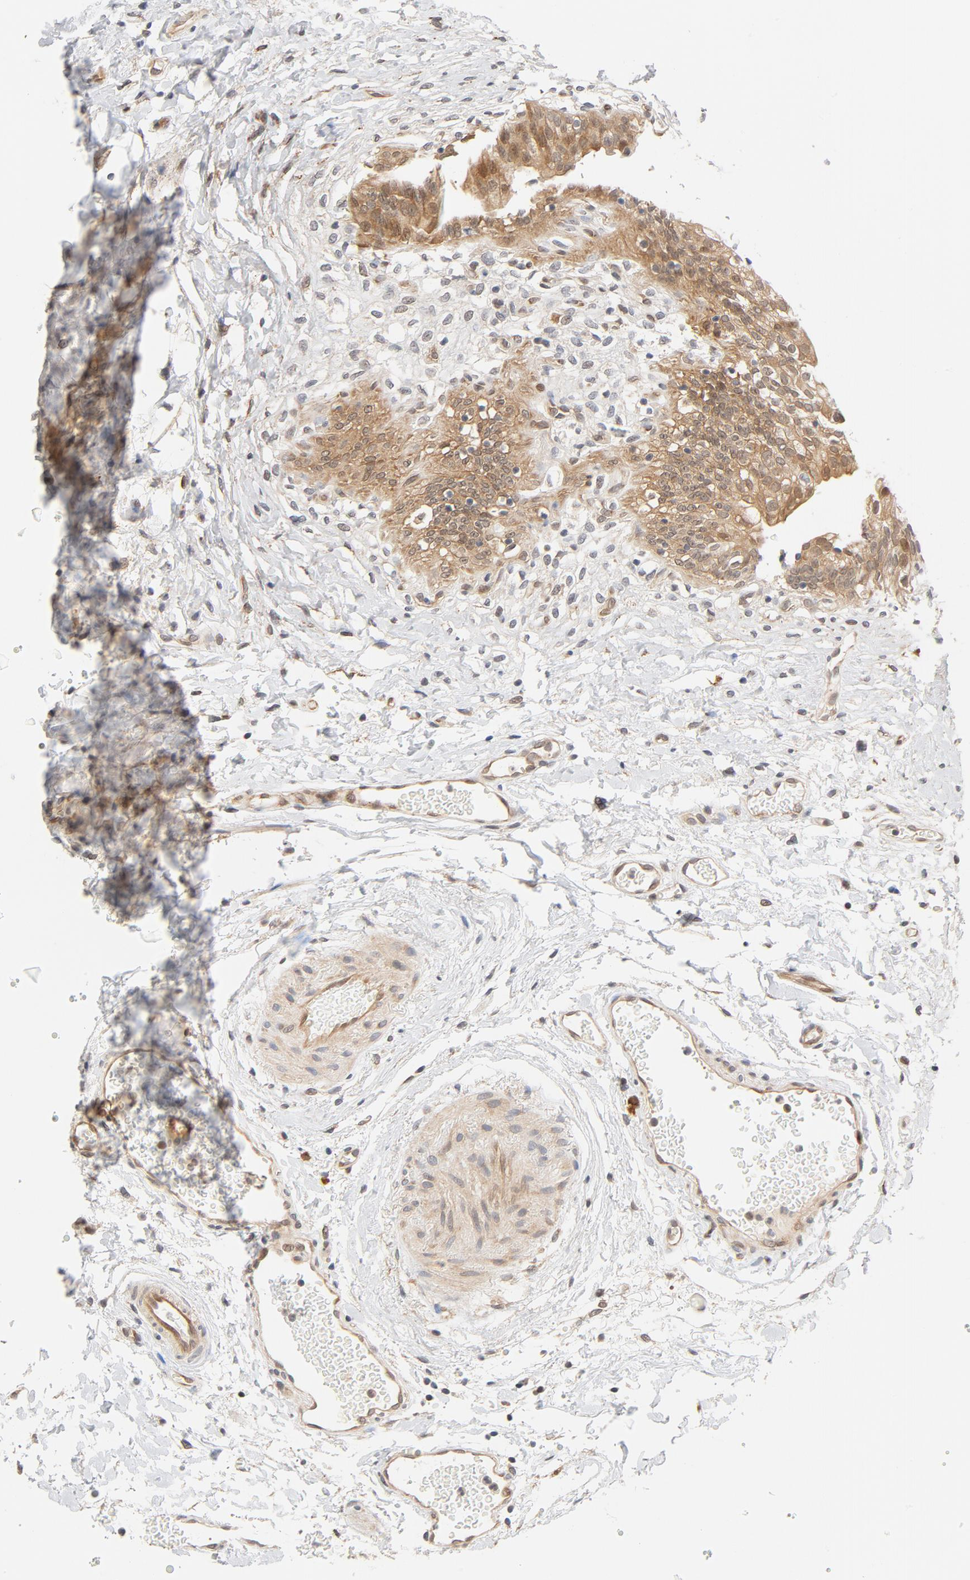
{"staining": {"intensity": "moderate", "quantity": ">75%", "location": "cytoplasmic/membranous"}, "tissue": "urinary bladder", "cell_type": "Urothelial cells", "image_type": "normal", "snomed": [{"axis": "morphology", "description": "Normal tissue, NOS"}, {"axis": "topography", "description": "Urinary bladder"}], "caption": "Human urinary bladder stained for a protein (brown) shows moderate cytoplasmic/membranous positive staining in about >75% of urothelial cells.", "gene": "EIF4E", "patient": {"sex": "female", "age": 80}}